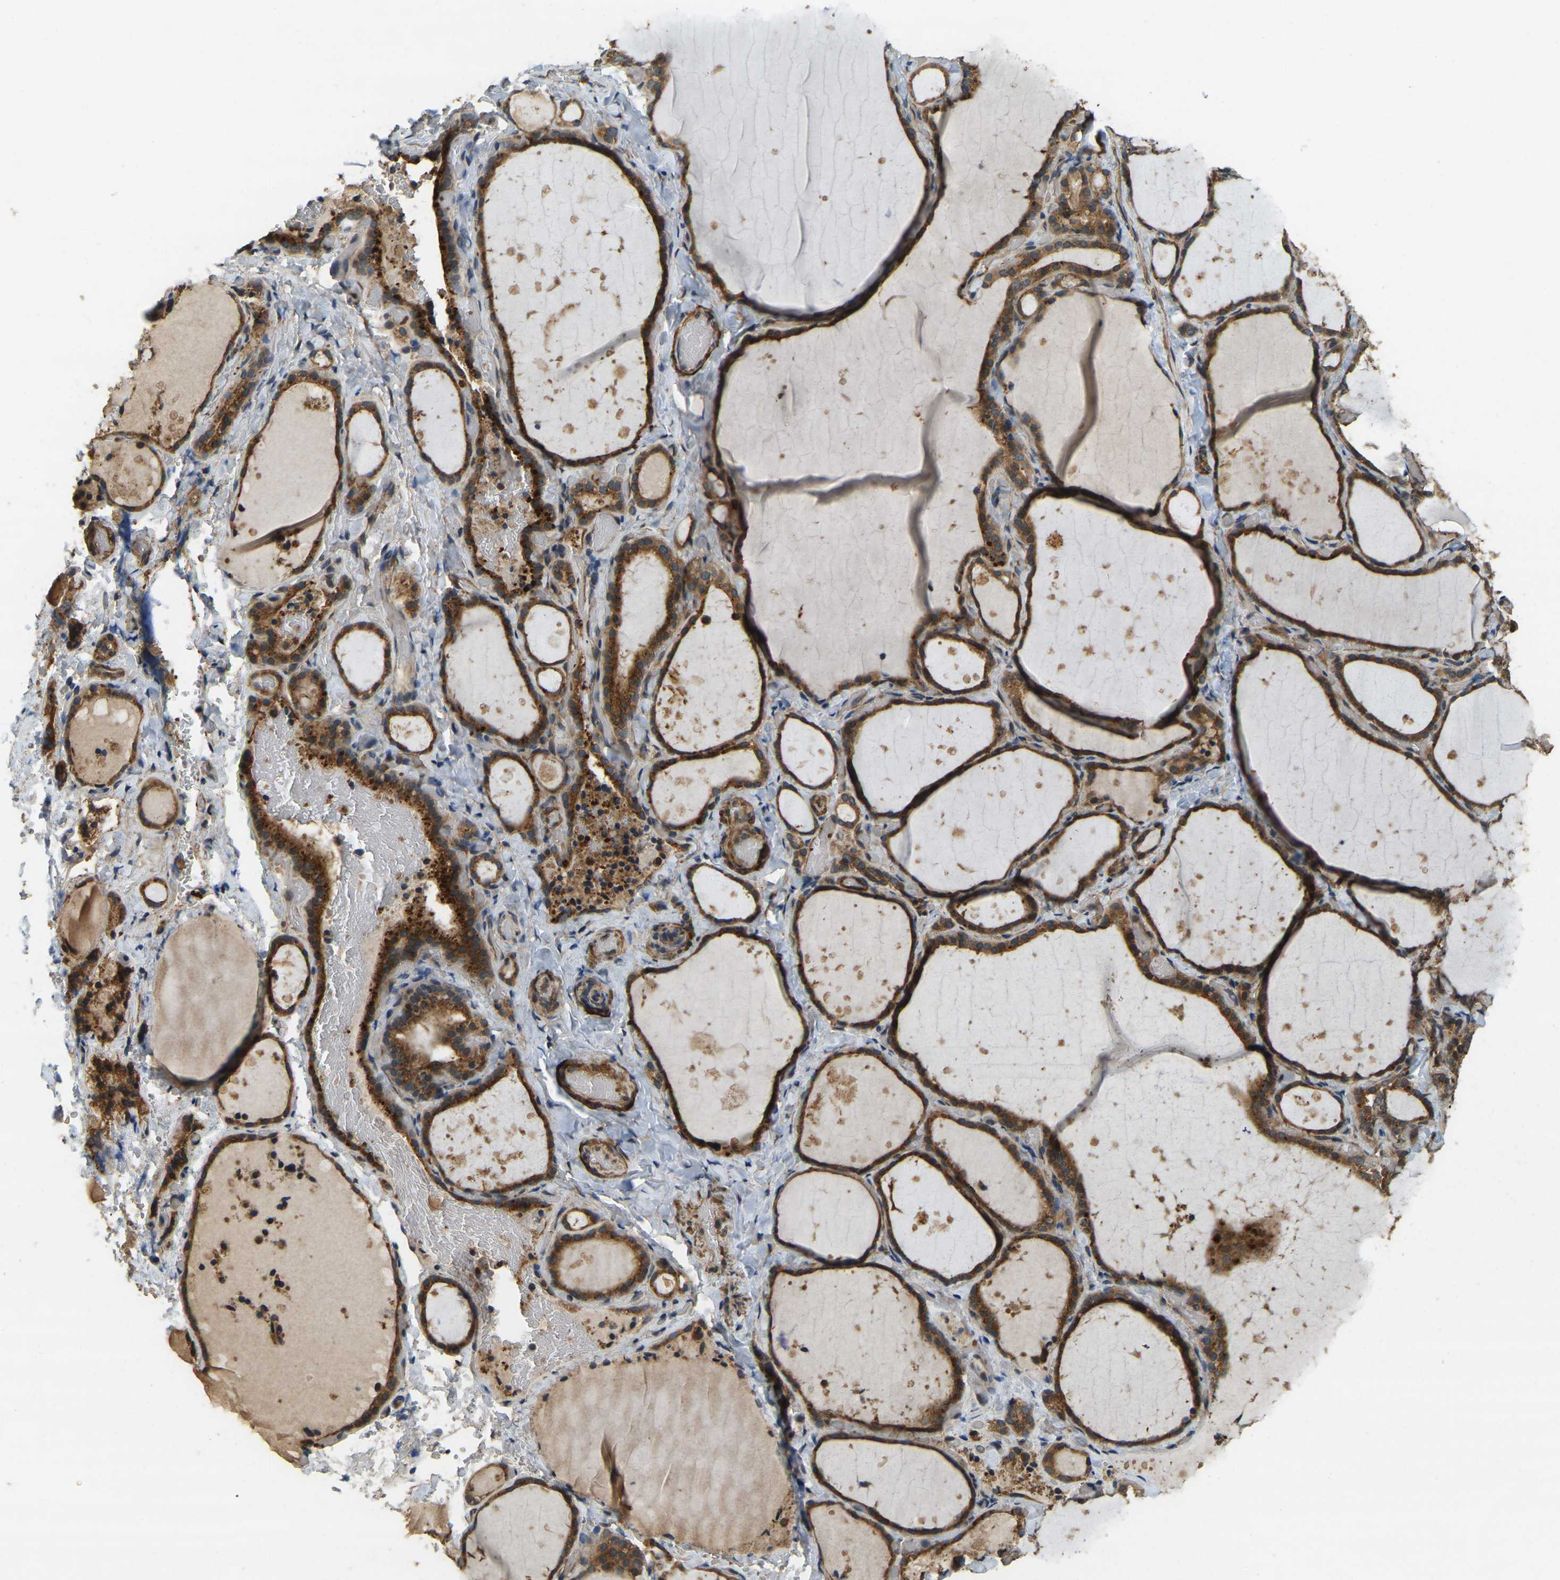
{"staining": {"intensity": "strong", "quantity": ">75%", "location": "cytoplasmic/membranous"}, "tissue": "thyroid gland", "cell_type": "Glandular cells", "image_type": "normal", "snomed": [{"axis": "morphology", "description": "Normal tissue, NOS"}, {"axis": "topography", "description": "Thyroid gland"}], "caption": "Strong cytoplasmic/membranous positivity for a protein is seen in about >75% of glandular cells of unremarkable thyroid gland using immunohistochemistry (IHC).", "gene": "ERGIC1", "patient": {"sex": "female", "age": 44}}